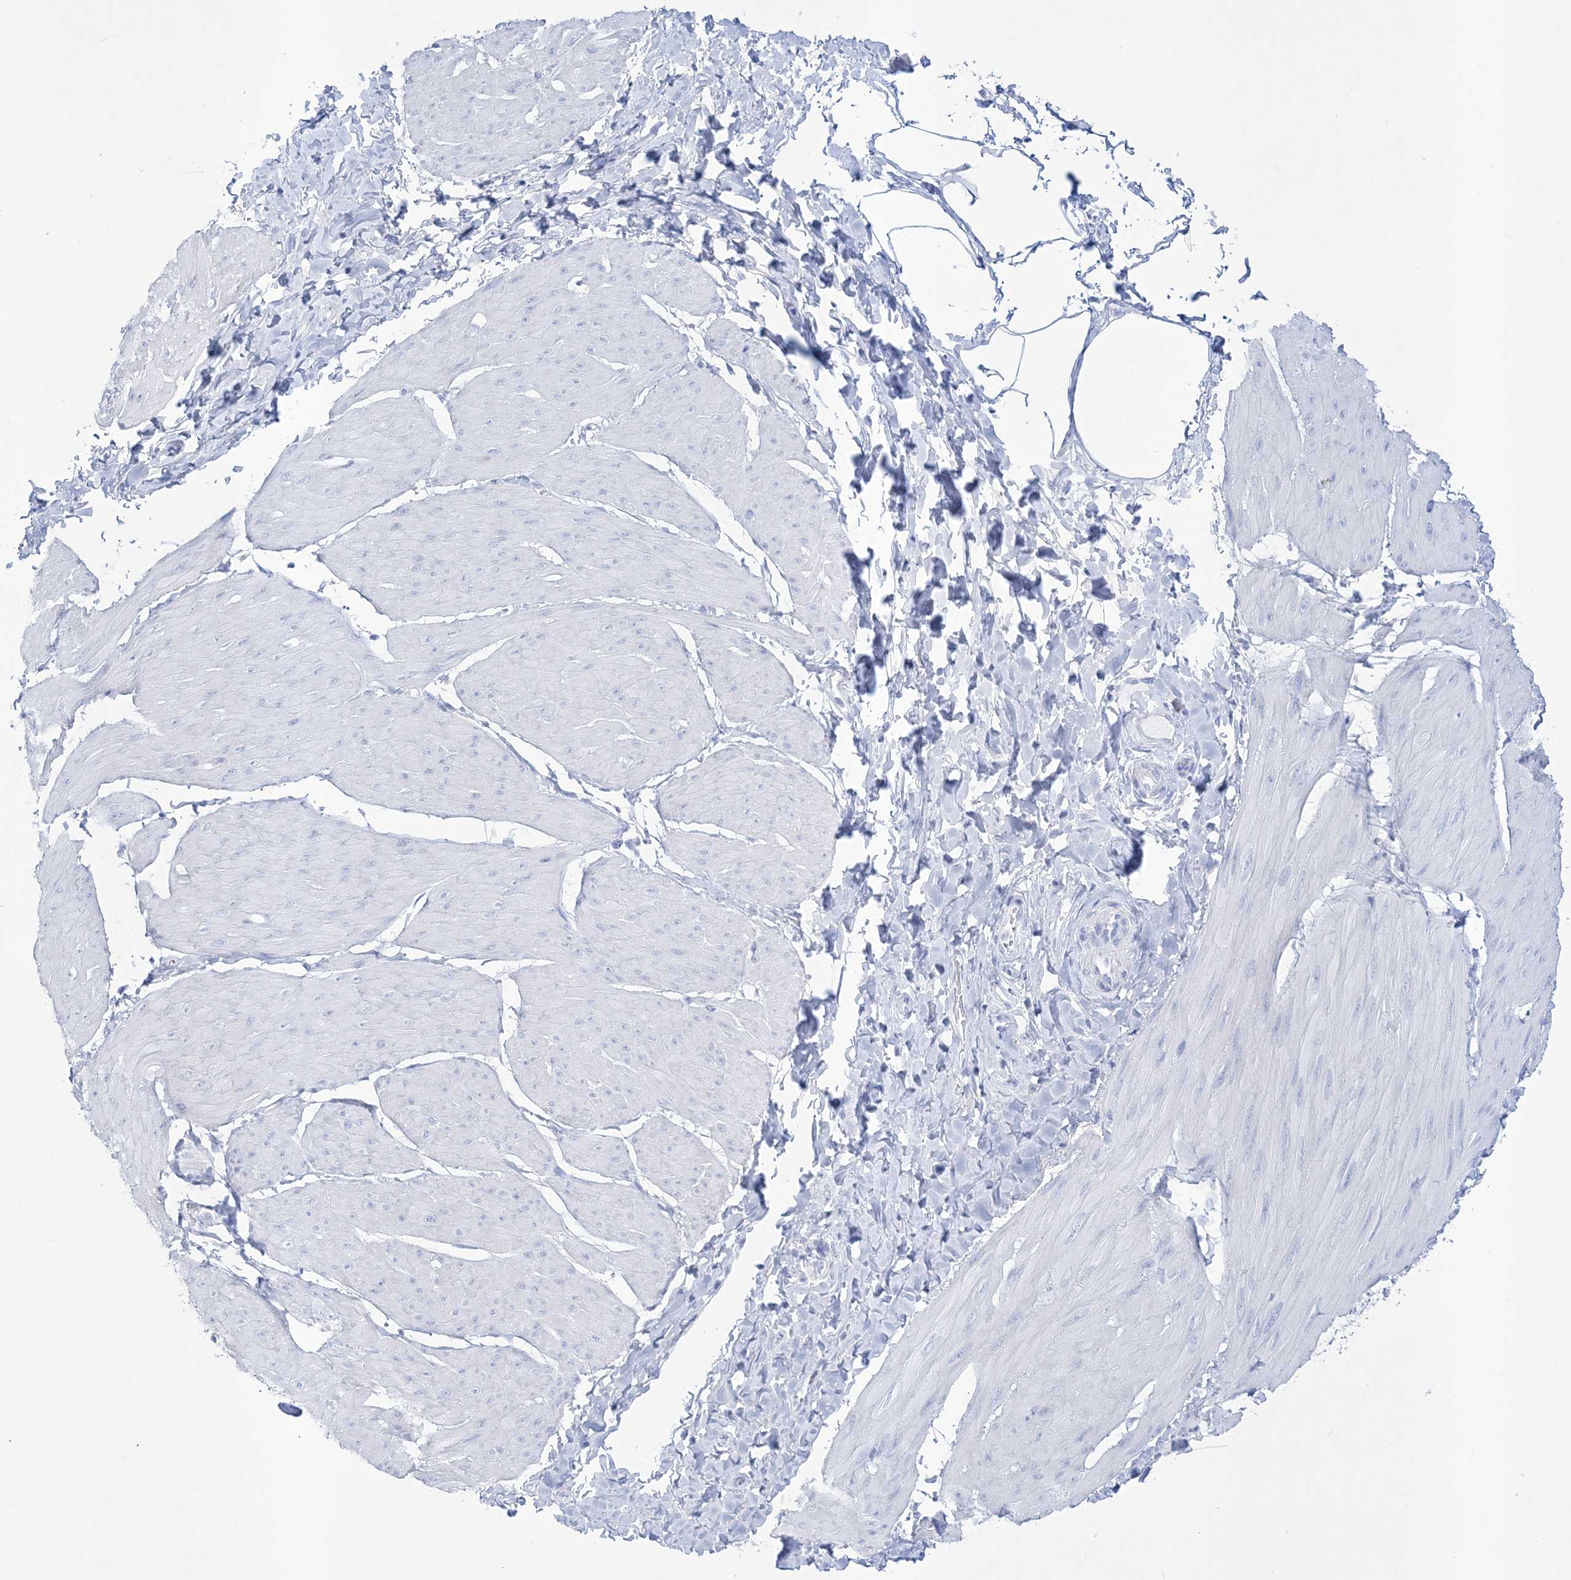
{"staining": {"intensity": "negative", "quantity": "none", "location": "none"}, "tissue": "smooth muscle", "cell_type": "Smooth muscle cells", "image_type": "normal", "snomed": [{"axis": "morphology", "description": "Urothelial carcinoma, High grade"}, {"axis": "topography", "description": "Urinary bladder"}], "caption": "This is an immunohistochemistry (IHC) histopathology image of normal human smooth muscle. There is no positivity in smooth muscle cells.", "gene": "RBP2", "patient": {"sex": "male", "age": 46}}